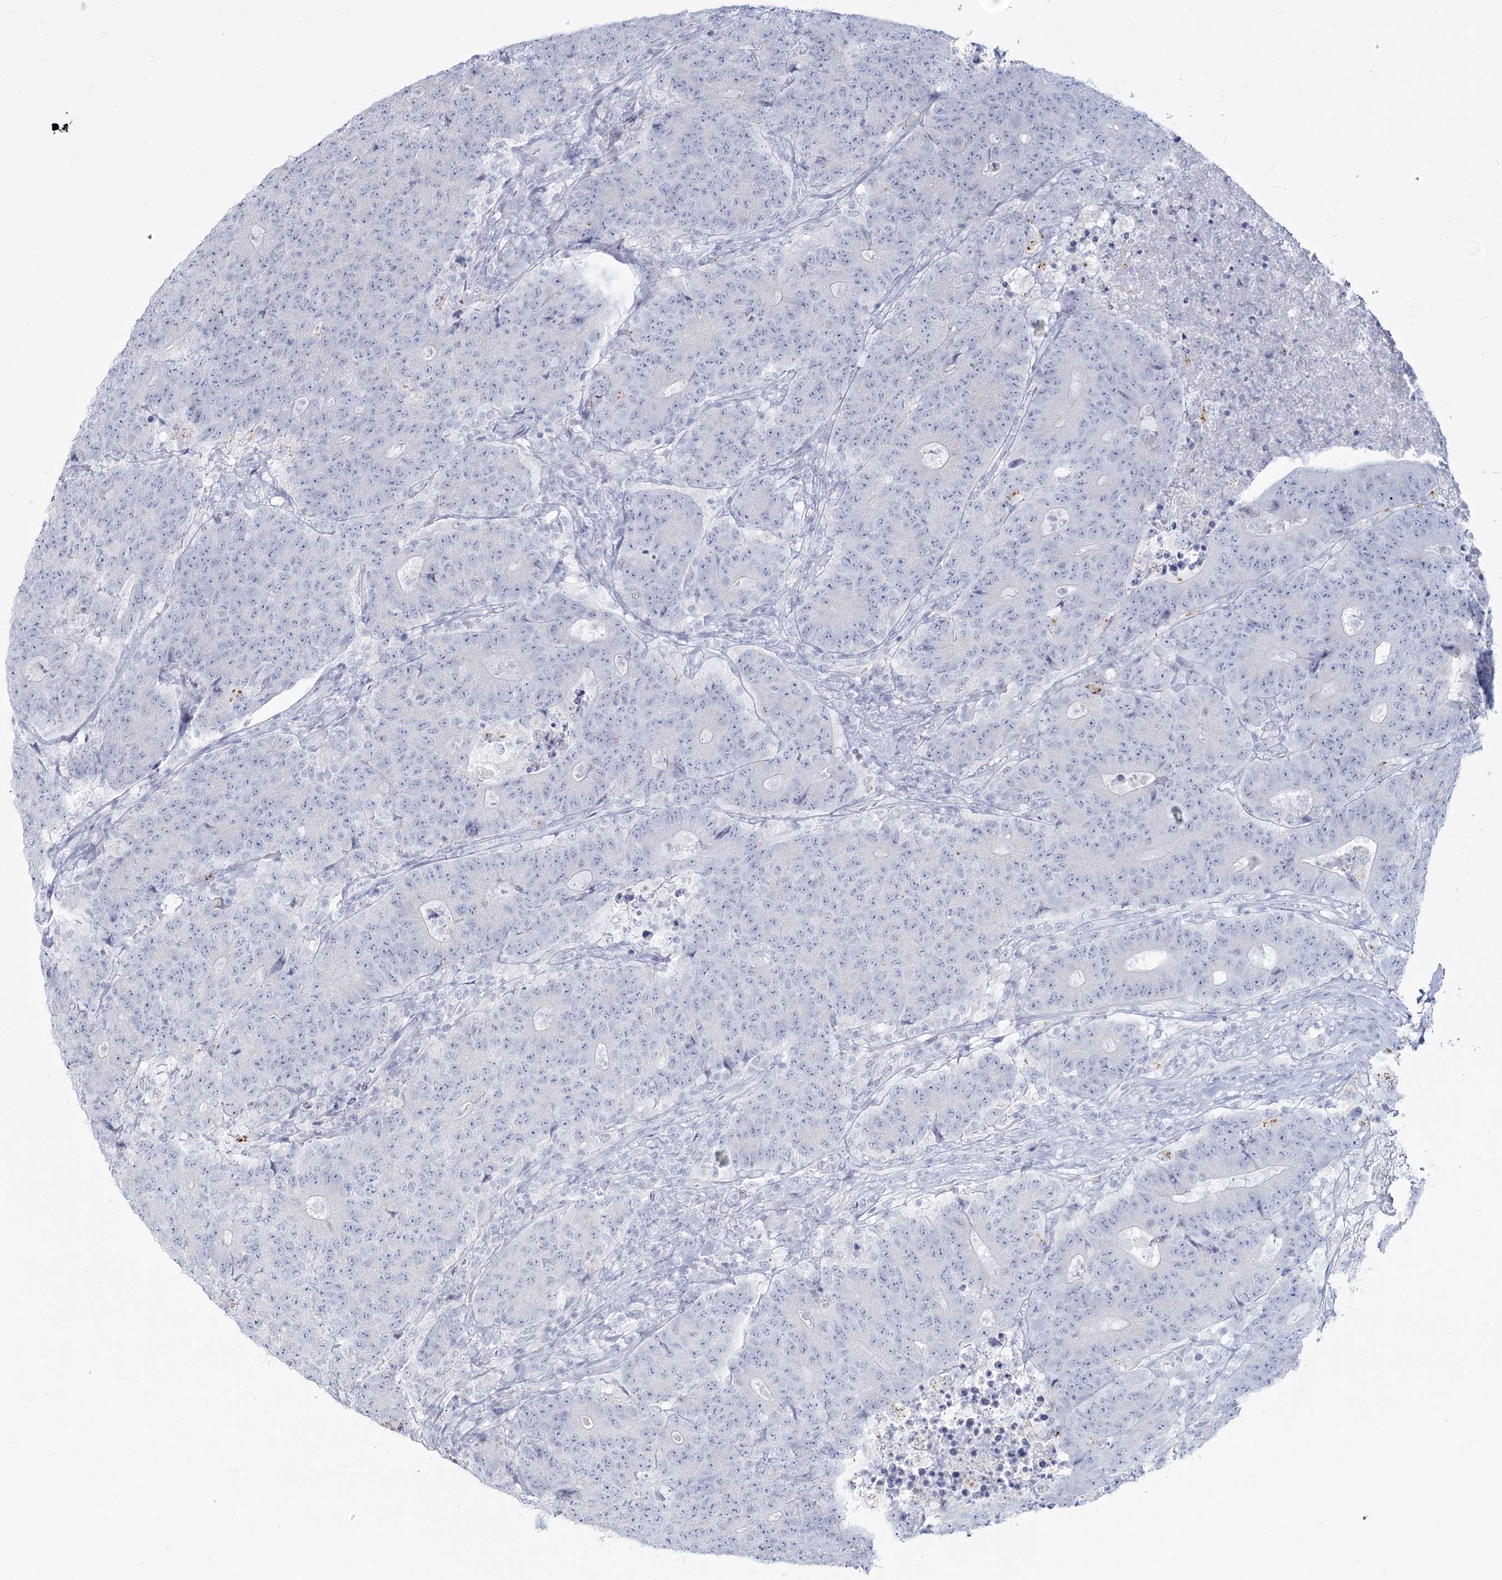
{"staining": {"intensity": "negative", "quantity": "none", "location": "none"}, "tissue": "colorectal cancer", "cell_type": "Tumor cells", "image_type": "cancer", "snomed": [{"axis": "morphology", "description": "Adenocarcinoma, NOS"}, {"axis": "topography", "description": "Colon"}], "caption": "The photomicrograph reveals no staining of tumor cells in colorectal cancer (adenocarcinoma).", "gene": "SLC6A19", "patient": {"sex": "female", "age": 75}}